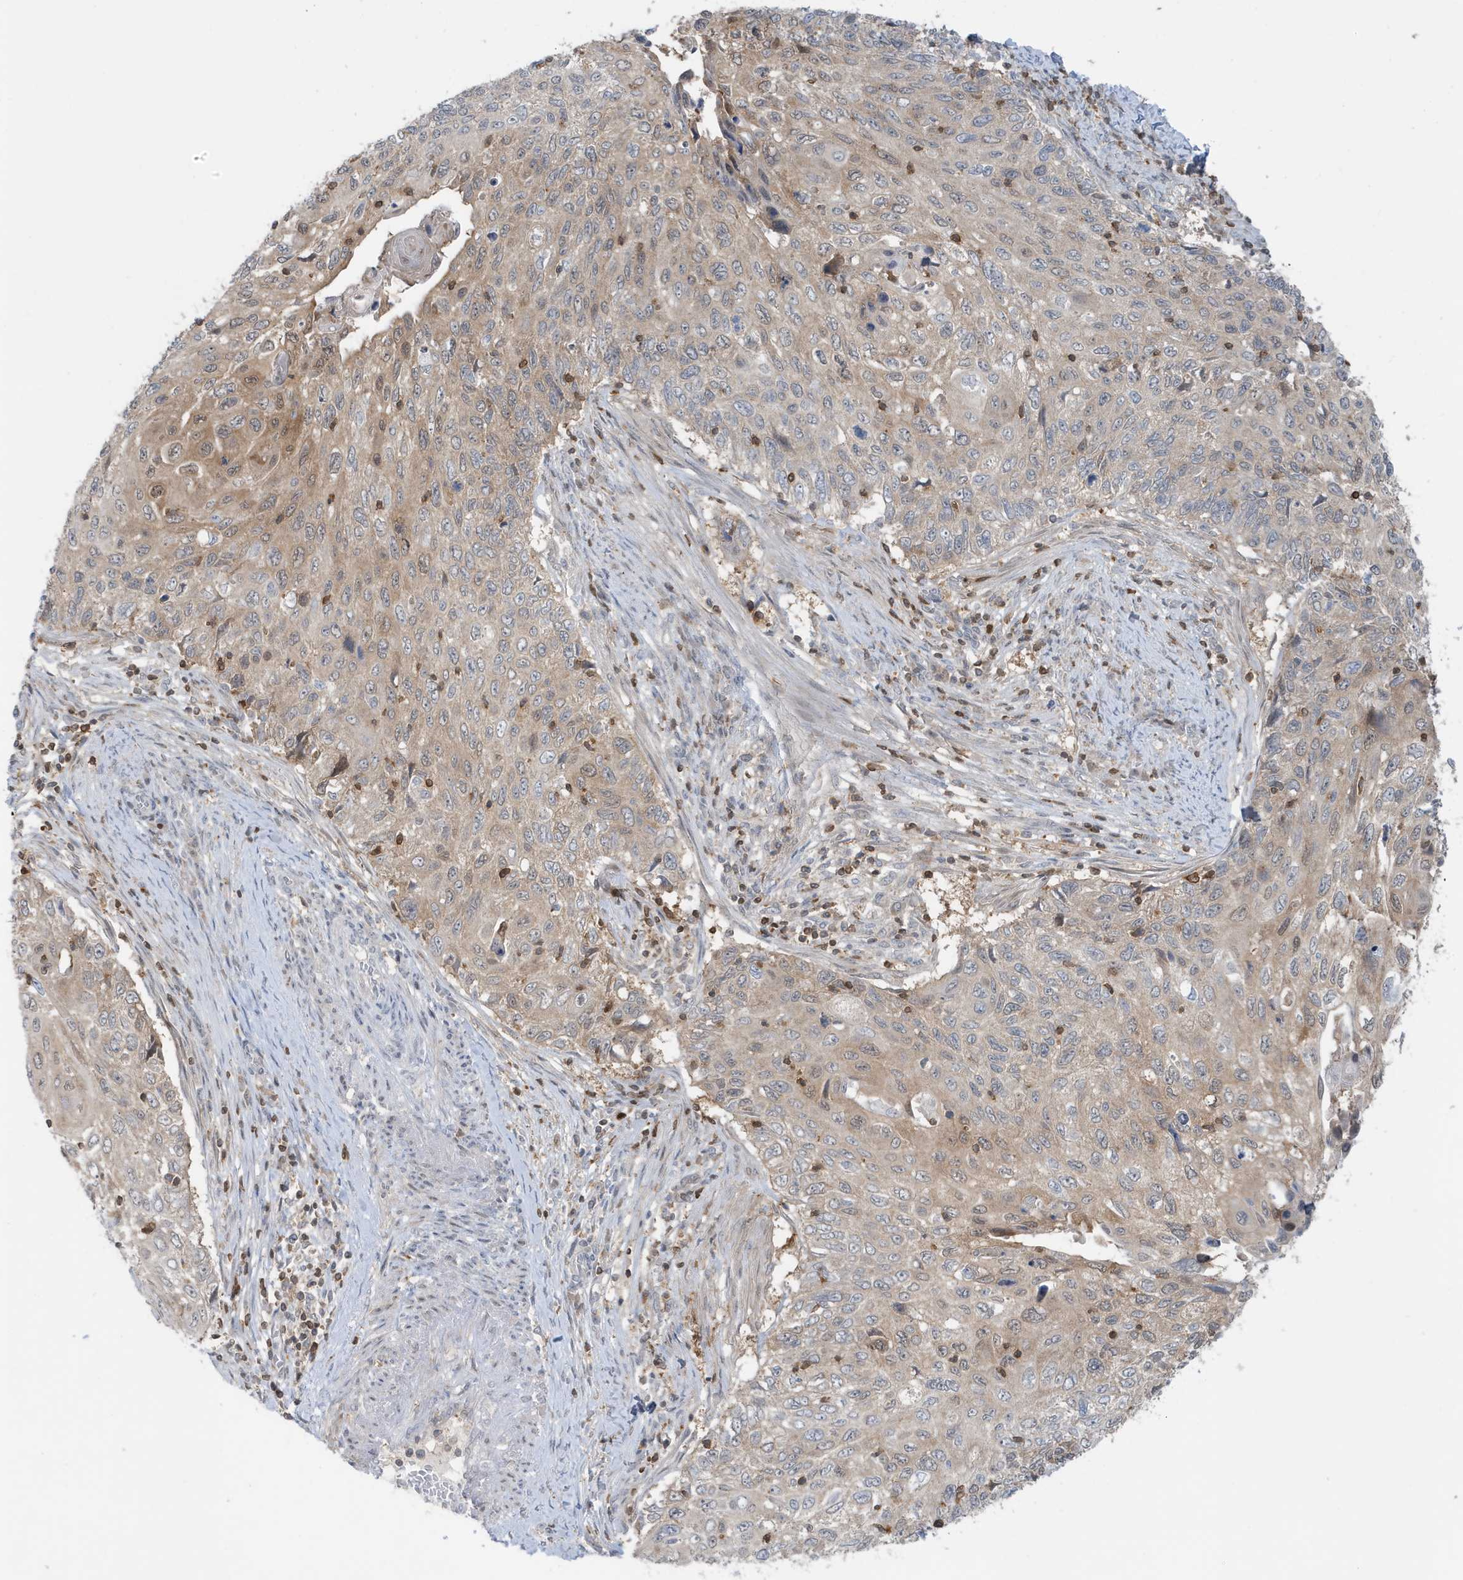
{"staining": {"intensity": "weak", "quantity": "25%-75%", "location": "cytoplasmic/membranous"}, "tissue": "cervical cancer", "cell_type": "Tumor cells", "image_type": "cancer", "snomed": [{"axis": "morphology", "description": "Squamous cell carcinoma, NOS"}, {"axis": "topography", "description": "Cervix"}], "caption": "Immunohistochemistry staining of cervical squamous cell carcinoma, which shows low levels of weak cytoplasmic/membranous expression in about 25%-75% of tumor cells indicating weak cytoplasmic/membranous protein expression. The staining was performed using DAB (brown) for protein detection and nuclei were counterstained in hematoxylin (blue).", "gene": "OGA", "patient": {"sex": "female", "age": 70}}